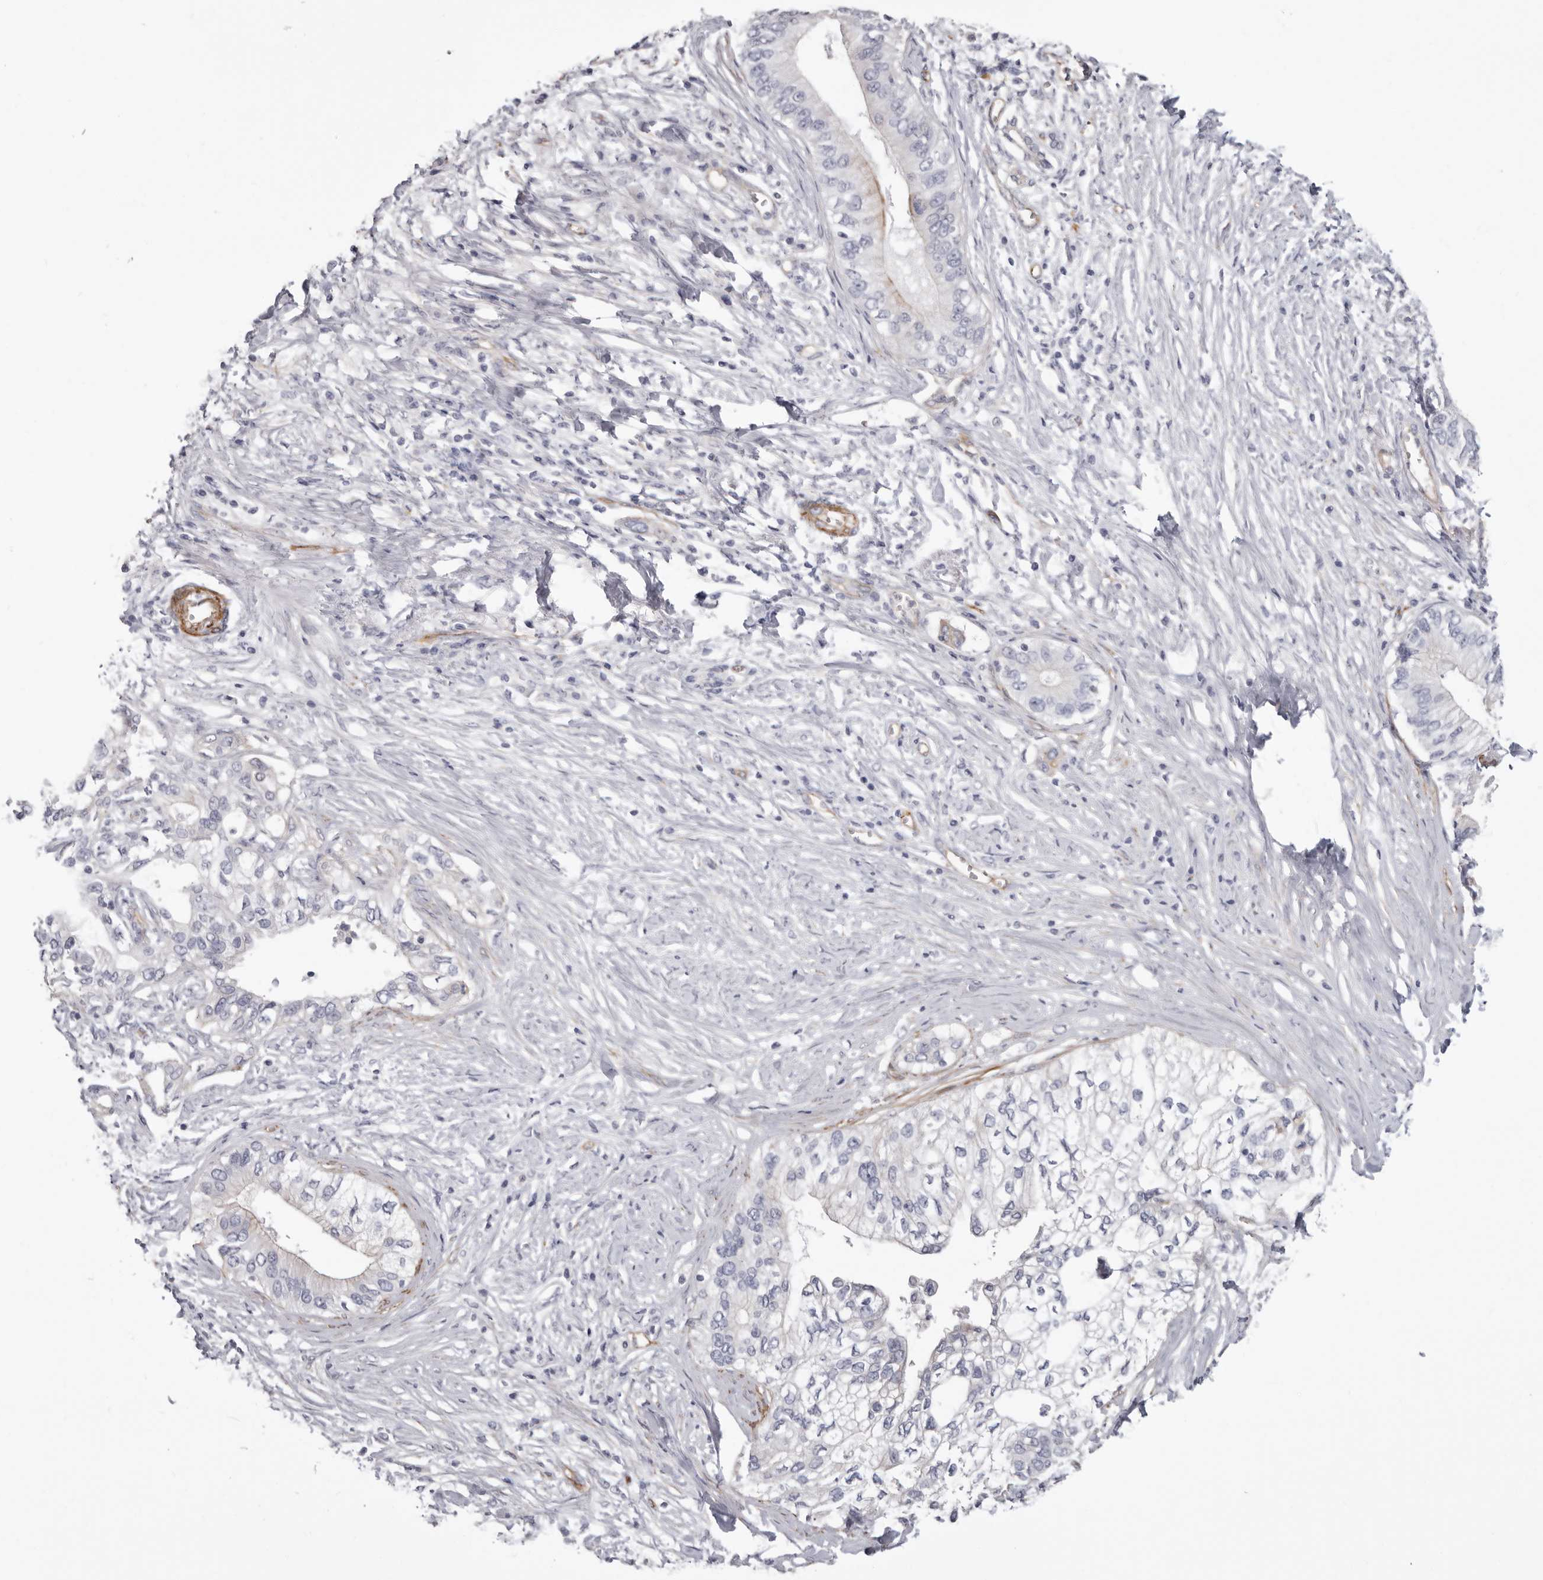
{"staining": {"intensity": "weak", "quantity": "<25%", "location": "cytoplasmic/membranous"}, "tissue": "pancreatic cancer", "cell_type": "Tumor cells", "image_type": "cancer", "snomed": [{"axis": "morphology", "description": "Normal tissue, NOS"}, {"axis": "morphology", "description": "Adenocarcinoma, NOS"}, {"axis": "topography", "description": "Pancreas"}, {"axis": "topography", "description": "Peripheral nerve tissue"}], "caption": "The image shows no significant expression in tumor cells of pancreatic adenocarcinoma. (DAB immunohistochemistry (IHC), high magnification).", "gene": "ADGRL4", "patient": {"sex": "male", "age": 59}}